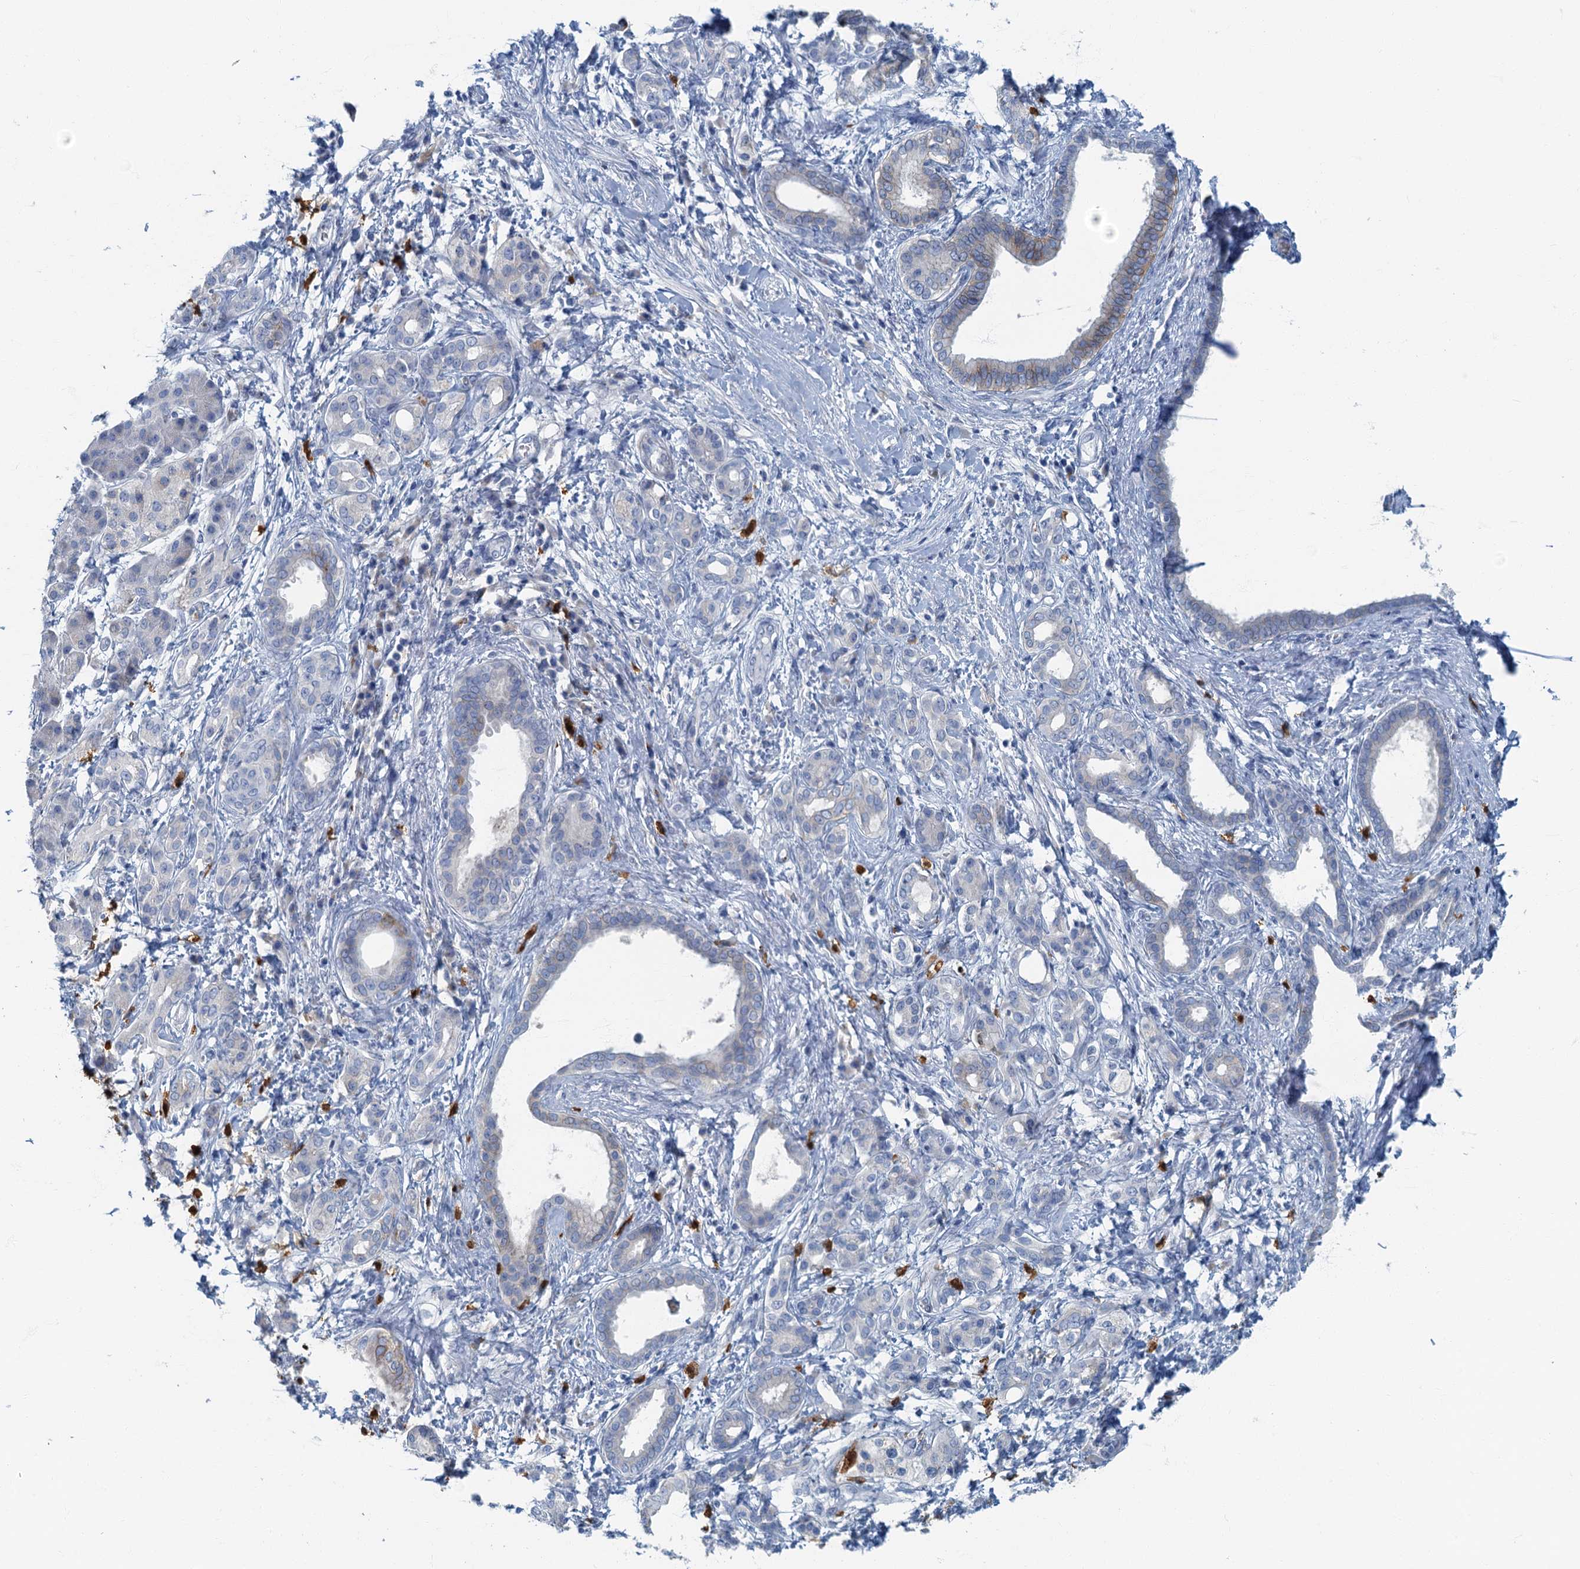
{"staining": {"intensity": "negative", "quantity": "none", "location": "none"}, "tissue": "pancreatic cancer", "cell_type": "Tumor cells", "image_type": "cancer", "snomed": [{"axis": "morphology", "description": "Adenocarcinoma, NOS"}, {"axis": "topography", "description": "Pancreas"}], "caption": "Tumor cells are negative for brown protein staining in pancreatic cancer (adenocarcinoma).", "gene": "ANKDD1A", "patient": {"sex": "female", "age": 55}}